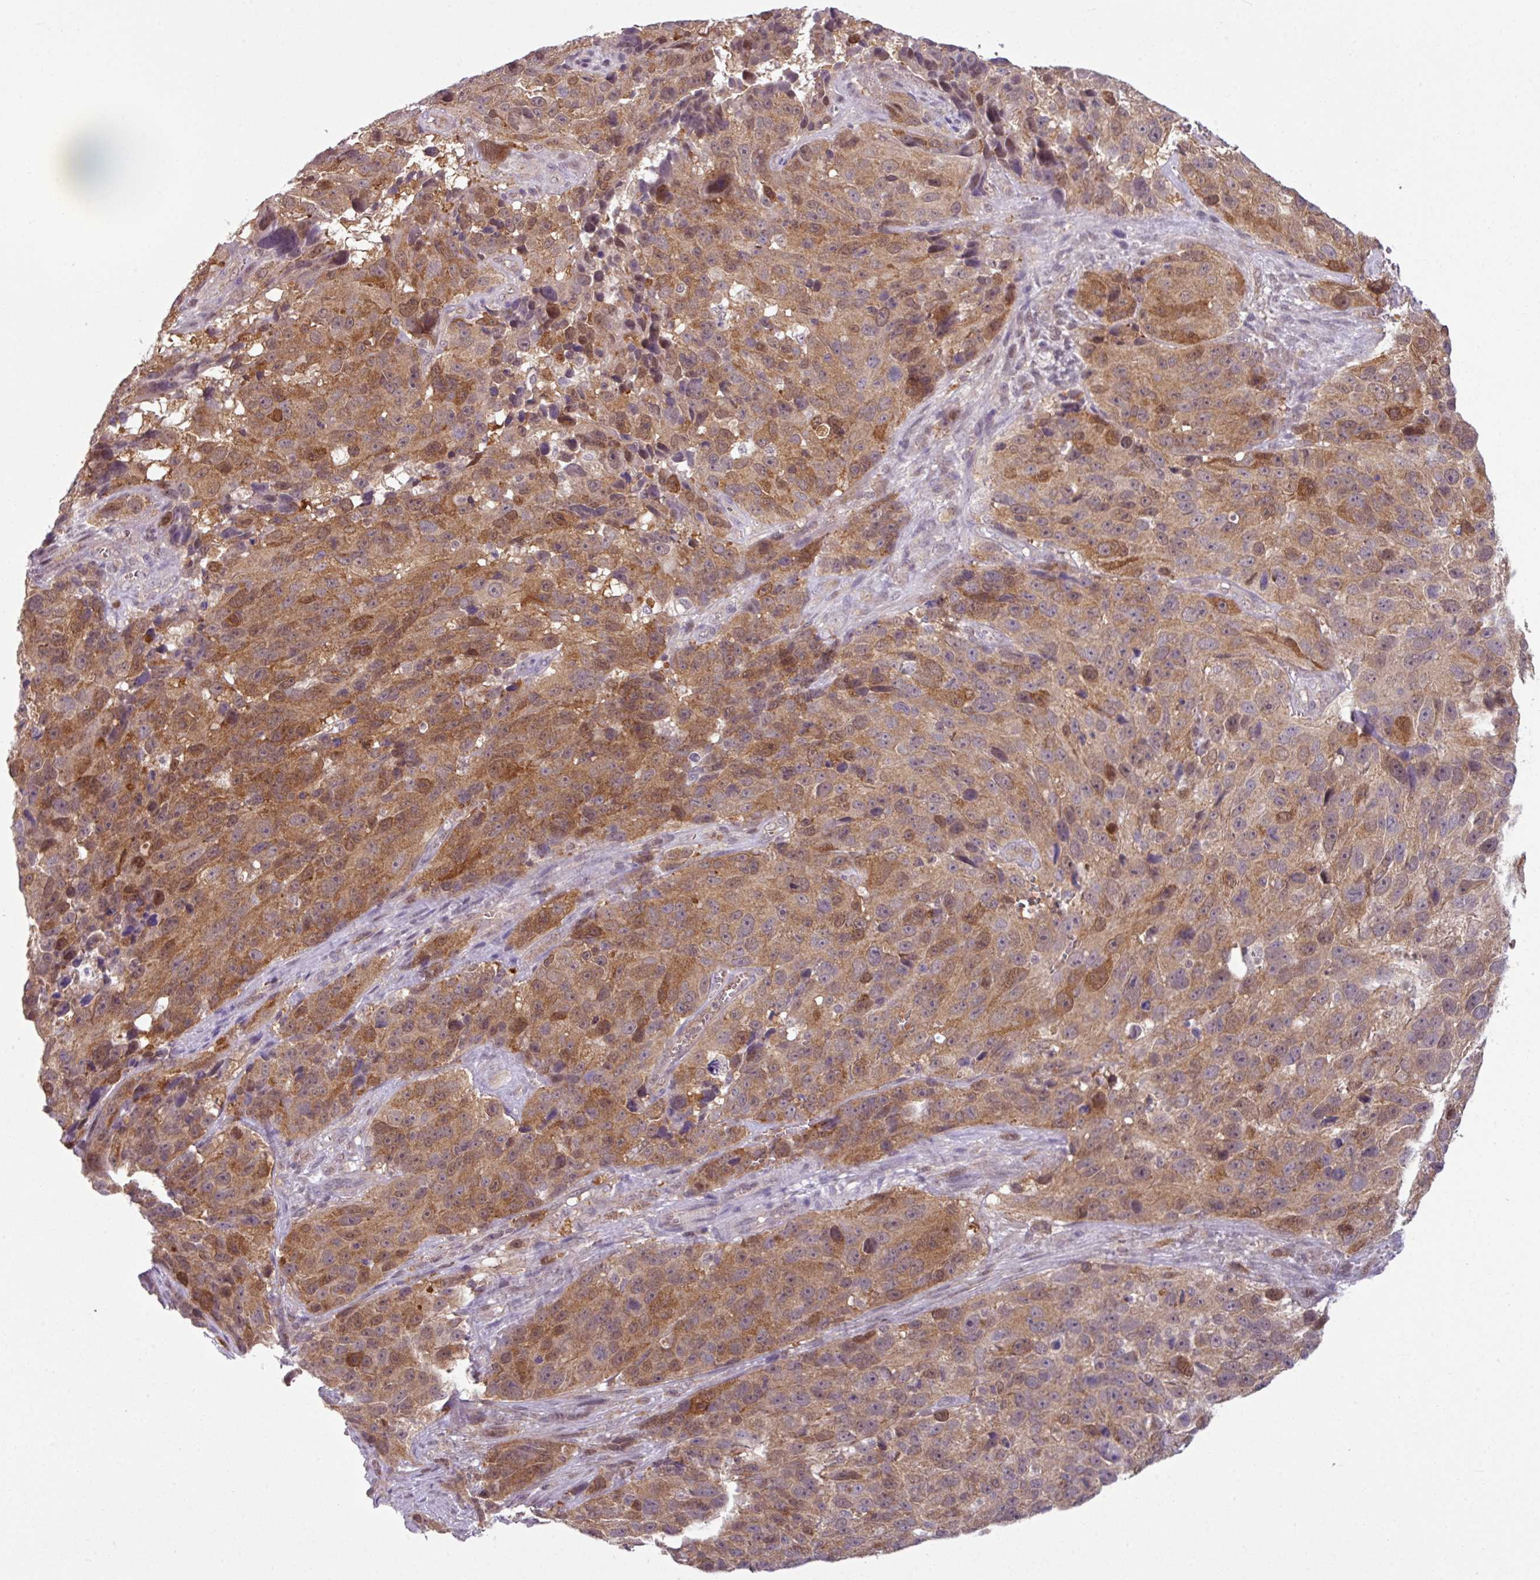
{"staining": {"intensity": "moderate", "quantity": ">75%", "location": "cytoplasmic/membranous"}, "tissue": "melanoma", "cell_type": "Tumor cells", "image_type": "cancer", "snomed": [{"axis": "morphology", "description": "Malignant melanoma, NOS"}, {"axis": "topography", "description": "Skin"}], "caption": "Malignant melanoma stained for a protein reveals moderate cytoplasmic/membranous positivity in tumor cells. The staining is performed using DAB (3,3'-diaminobenzidine) brown chromogen to label protein expression. The nuclei are counter-stained blue using hematoxylin.", "gene": "TTLL12", "patient": {"sex": "male", "age": 84}}